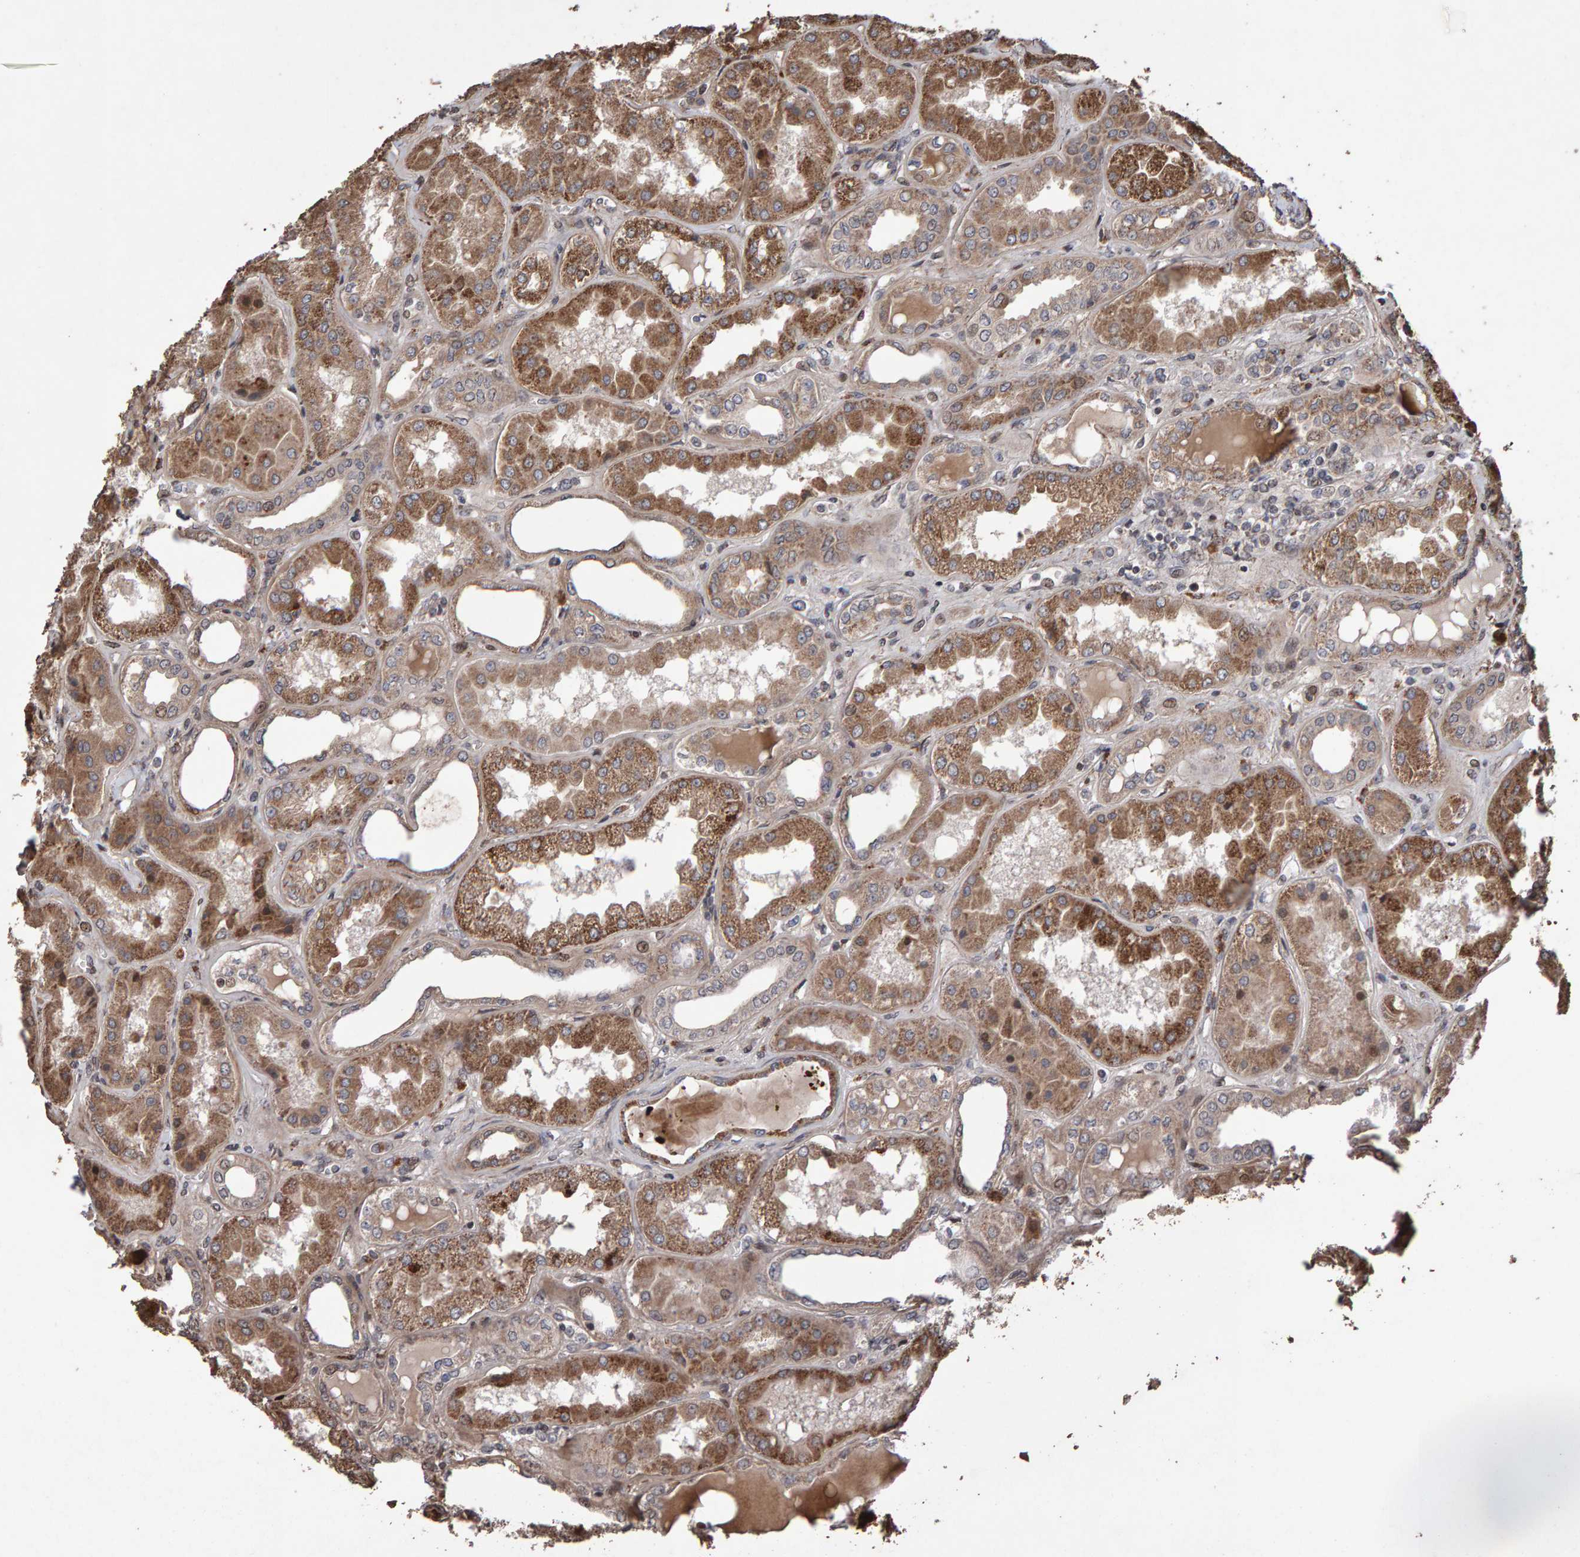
{"staining": {"intensity": "weak", "quantity": ">75%", "location": "cytoplasmic/membranous"}, "tissue": "kidney", "cell_type": "Cells in glomeruli", "image_type": "normal", "snomed": [{"axis": "morphology", "description": "Normal tissue, NOS"}, {"axis": "topography", "description": "Kidney"}], "caption": "Protein staining of benign kidney exhibits weak cytoplasmic/membranous expression in about >75% of cells in glomeruli. (brown staining indicates protein expression, while blue staining denotes nuclei).", "gene": "OSBP2", "patient": {"sex": "female", "age": 56}}